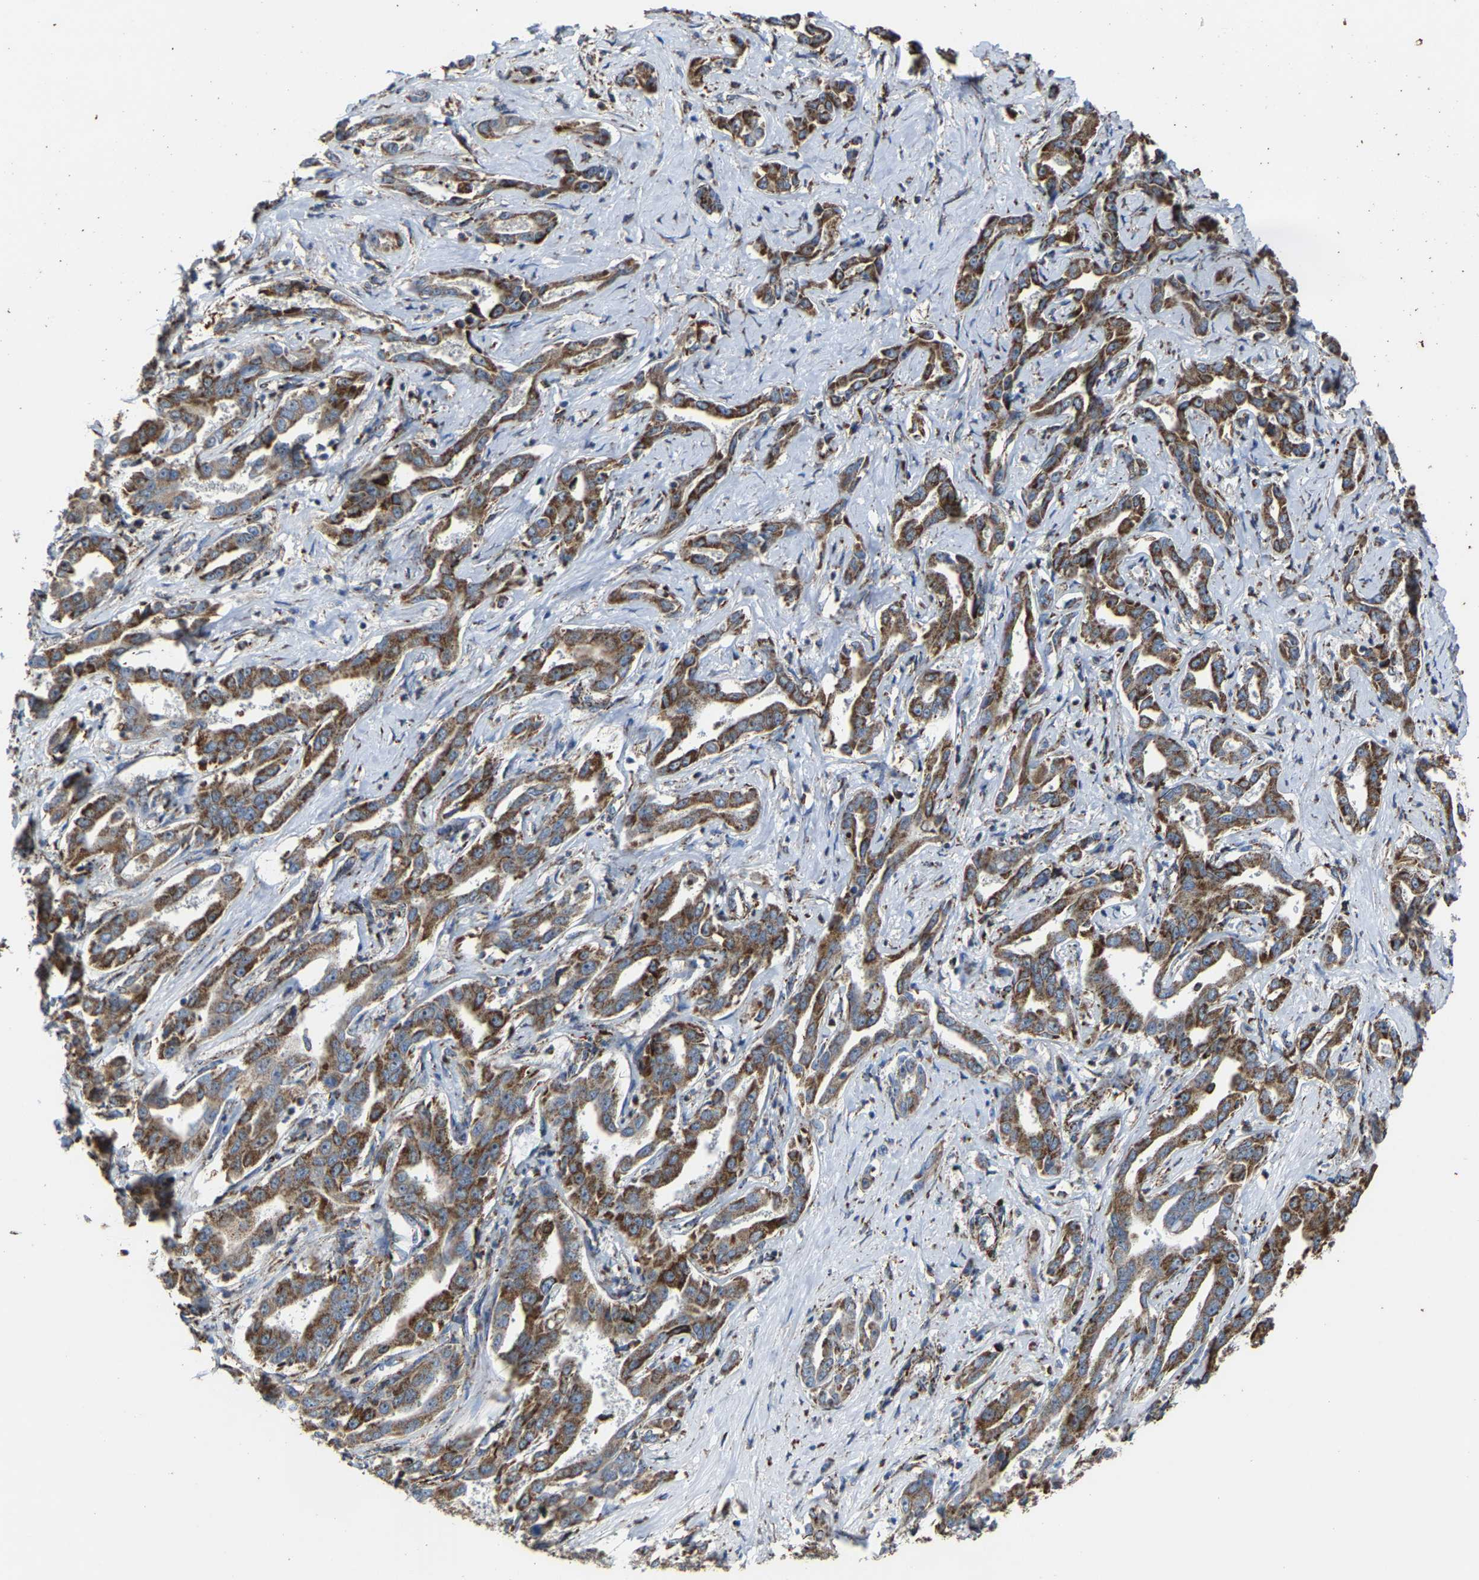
{"staining": {"intensity": "moderate", "quantity": ">75%", "location": "cytoplasmic/membranous"}, "tissue": "liver cancer", "cell_type": "Tumor cells", "image_type": "cancer", "snomed": [{"axis": "morphology", "description": "Cholangiocarcinoma"}, {"axis": "topography", "description": "Liver"}], "caption": "IHC micrograph of cholangiocarcinoma (liver) stained for a protein (brown), which demonstrates medium levels of moderate cytoplasmic/membranous positivity in approximately >75% of tumor cells.", "gene": "NDUFV3", "patient": {"sex": "male", "age": 59}}